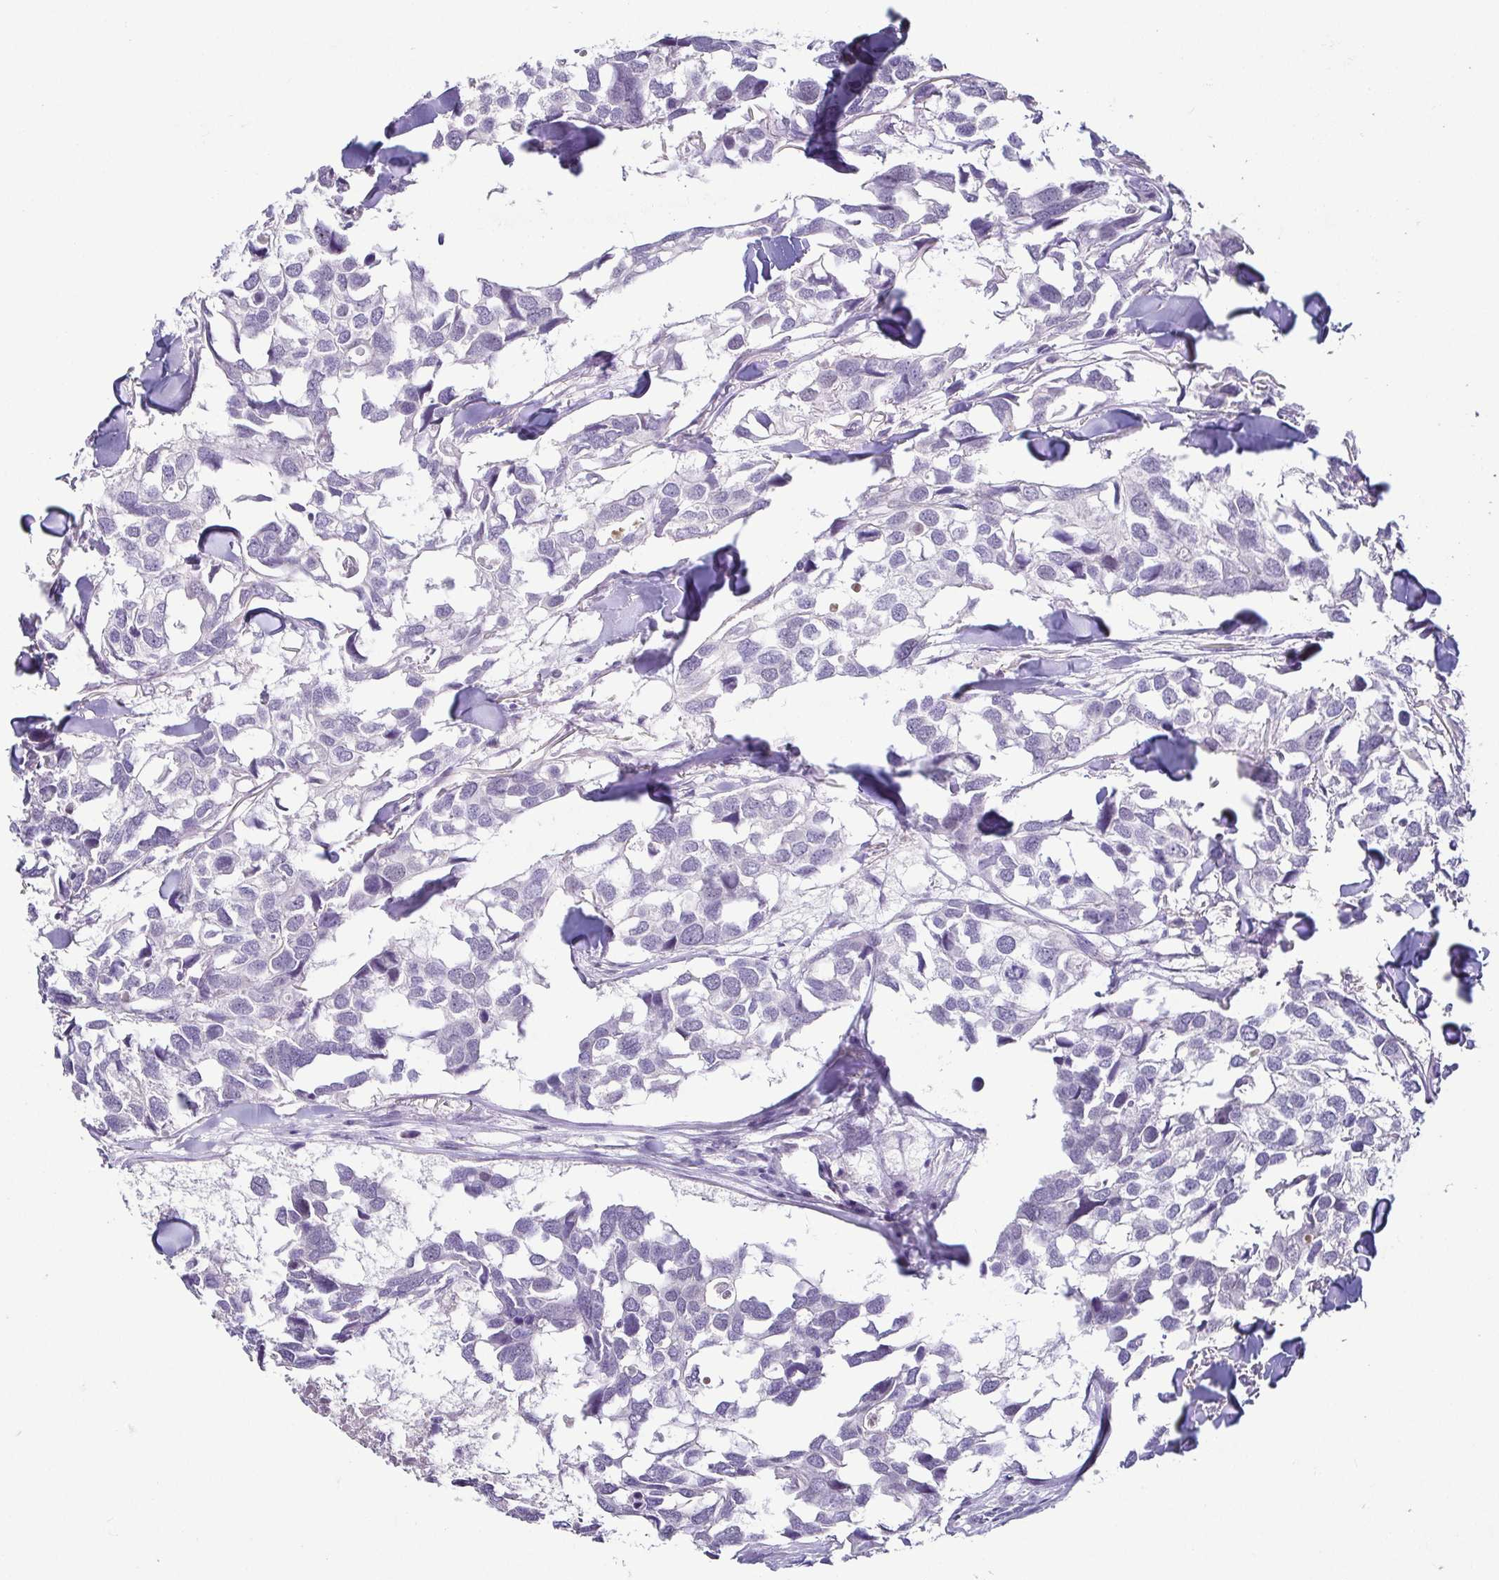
{"staining": {"intensity": "negative", "quantity": "none", "location": "none"}, "tissue": "breast cancer", "cell_type": "Tumor cells", "image_type": "cancer", "snomed": [{"axis": "morphology", "description": "Duct carcinoma"}, {"axis": "topography", "description": "Breast"}], "caption": "Tumor cells show no significant expression in intraductal carcinoma (breast). The staining is performed using DAB (3,3'-diaminobenzidine) brown chromogen with nuclei counter-stained in using hematoxylin.", "gene": "TP73", "patient": {"sex": "female", "age": 83}}